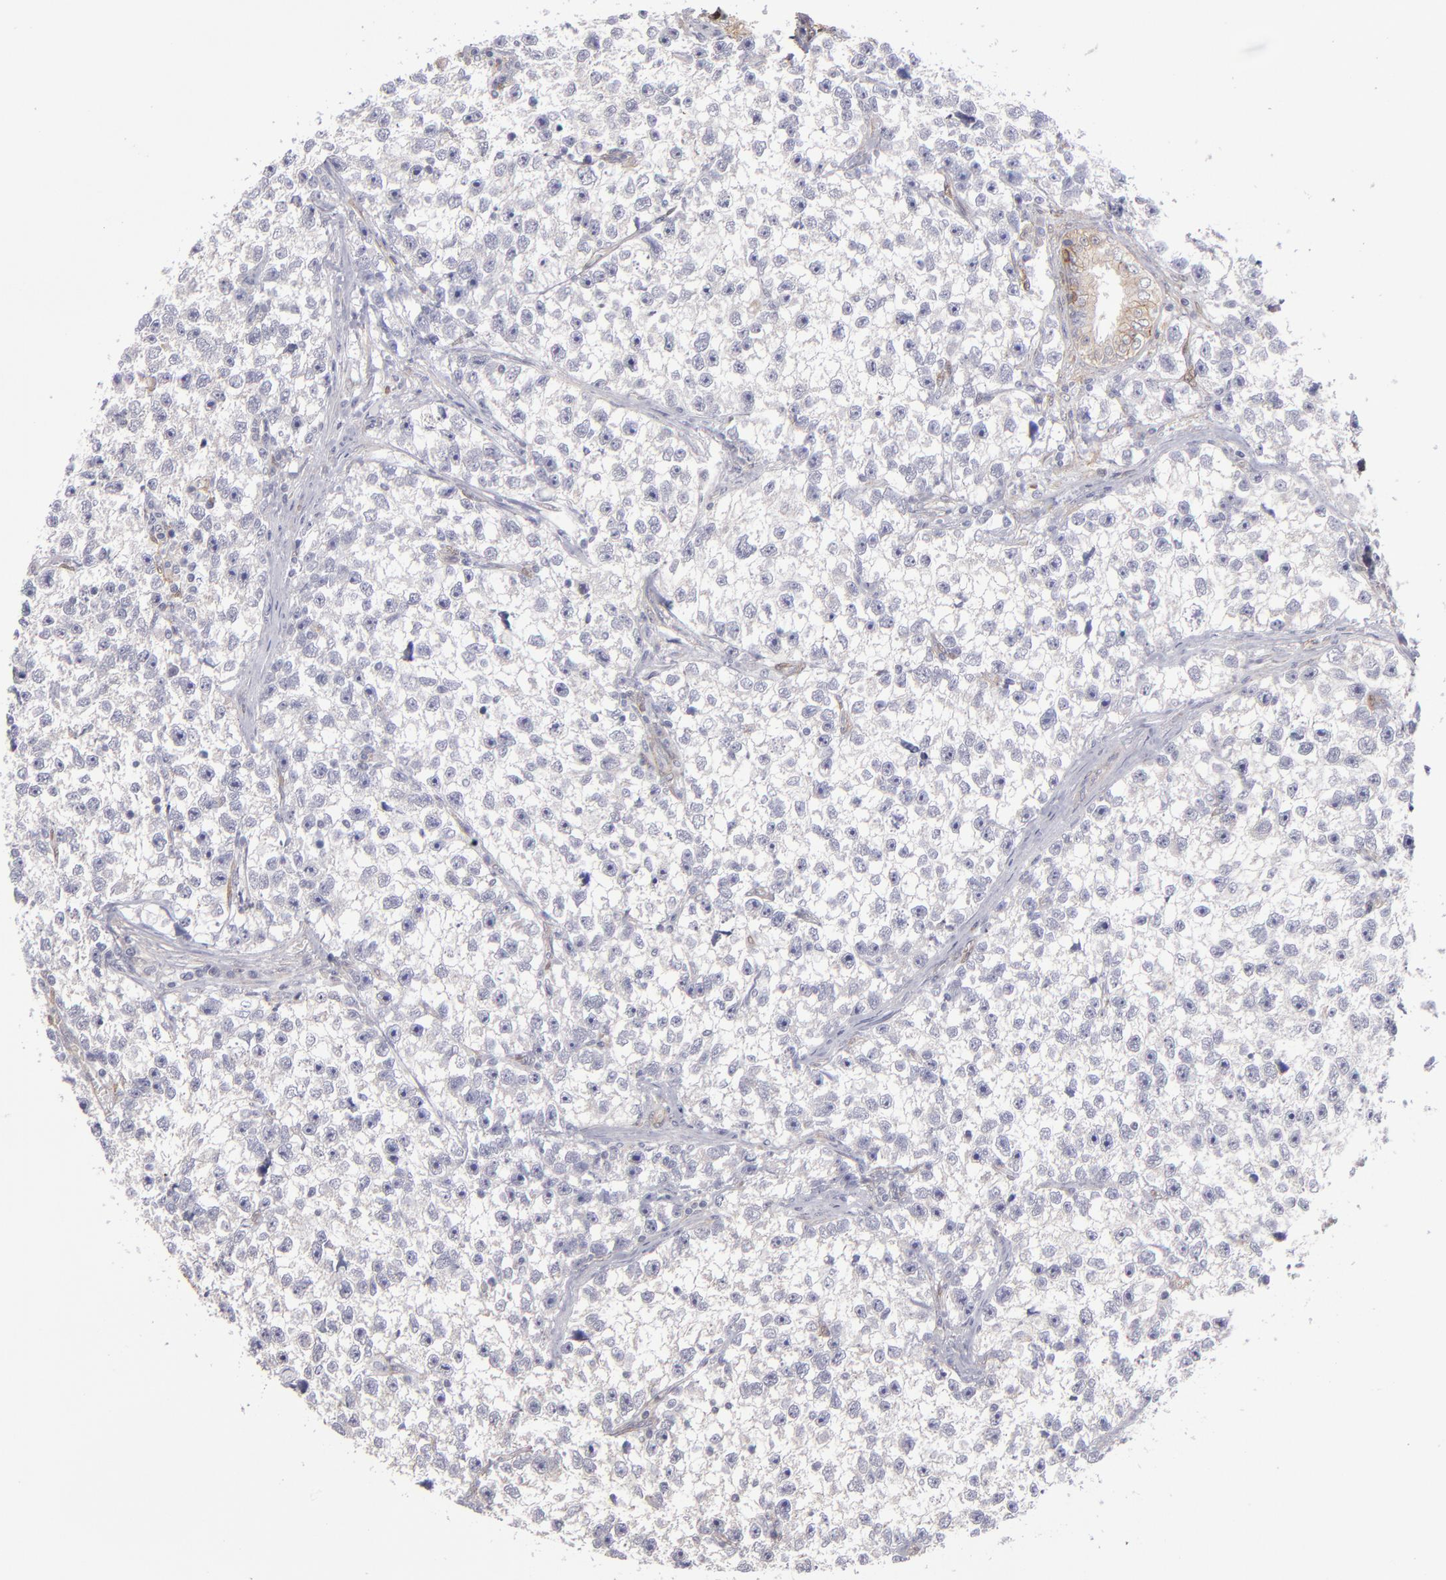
{"staining": {"intensity": "negative", "quantity": "none", "location": "none"}, "tissue": "testis cancer", "cell_type": "Tumor cells", "image_type": "cancer", "snomed": [{"axis": "morphology", "description": "Seminoma, NOS"}, {"axis": "morphology", "description": "Carcinoma, Embryonal, NOS"}, {"axis": "topography", "description": "Testis"}], "caption": "Embryonal carcinoma (testis) was stained to show a protein in brown. There is no significant expression in tumor cells. (IHC, brightfield microscopy, high magnification).", "gene": "NDRG2", "patient": {"sex": "male", "age": 30}}